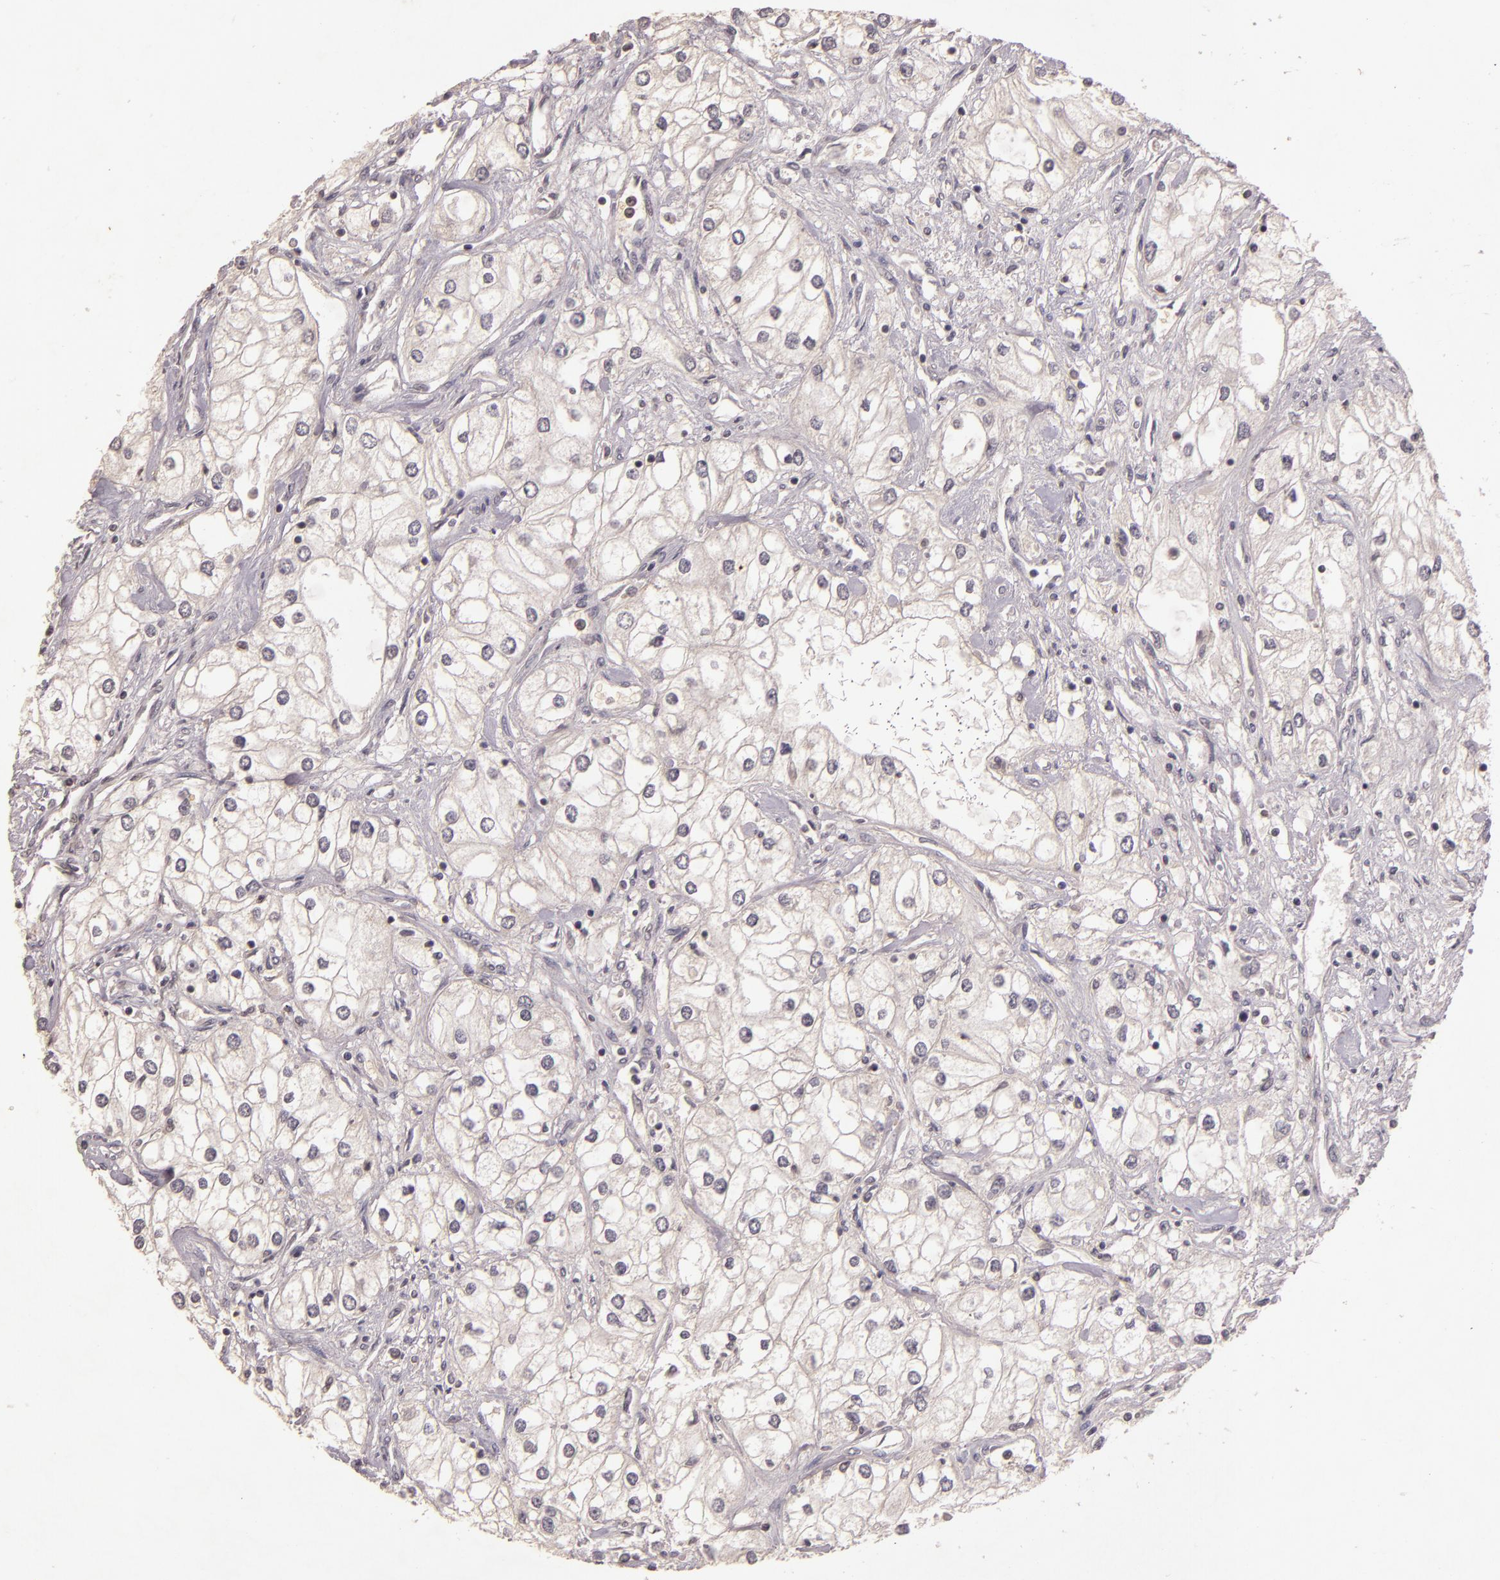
{"staining": {"intensity": "negative", "quantity": "none", "location": "none"}, "tissue": "renal cancer", "cell_type": "Tumor cells", "image_type": "cancer", "snomed": [{"axis": "morphology", "description": "Adenocarcinoma, NOS"}, {"axis": "topography", "description": "Kidney"}], "caption": "IHC histopathology image of neoplastic tissue: renal adenocarcinoma stained with DAB (3,3'-diaminobenzidine) exhibits no significant protein positivity in tumor cells.", "gene": "TFF1", "patient": {"sex": "male", "age": 57}}